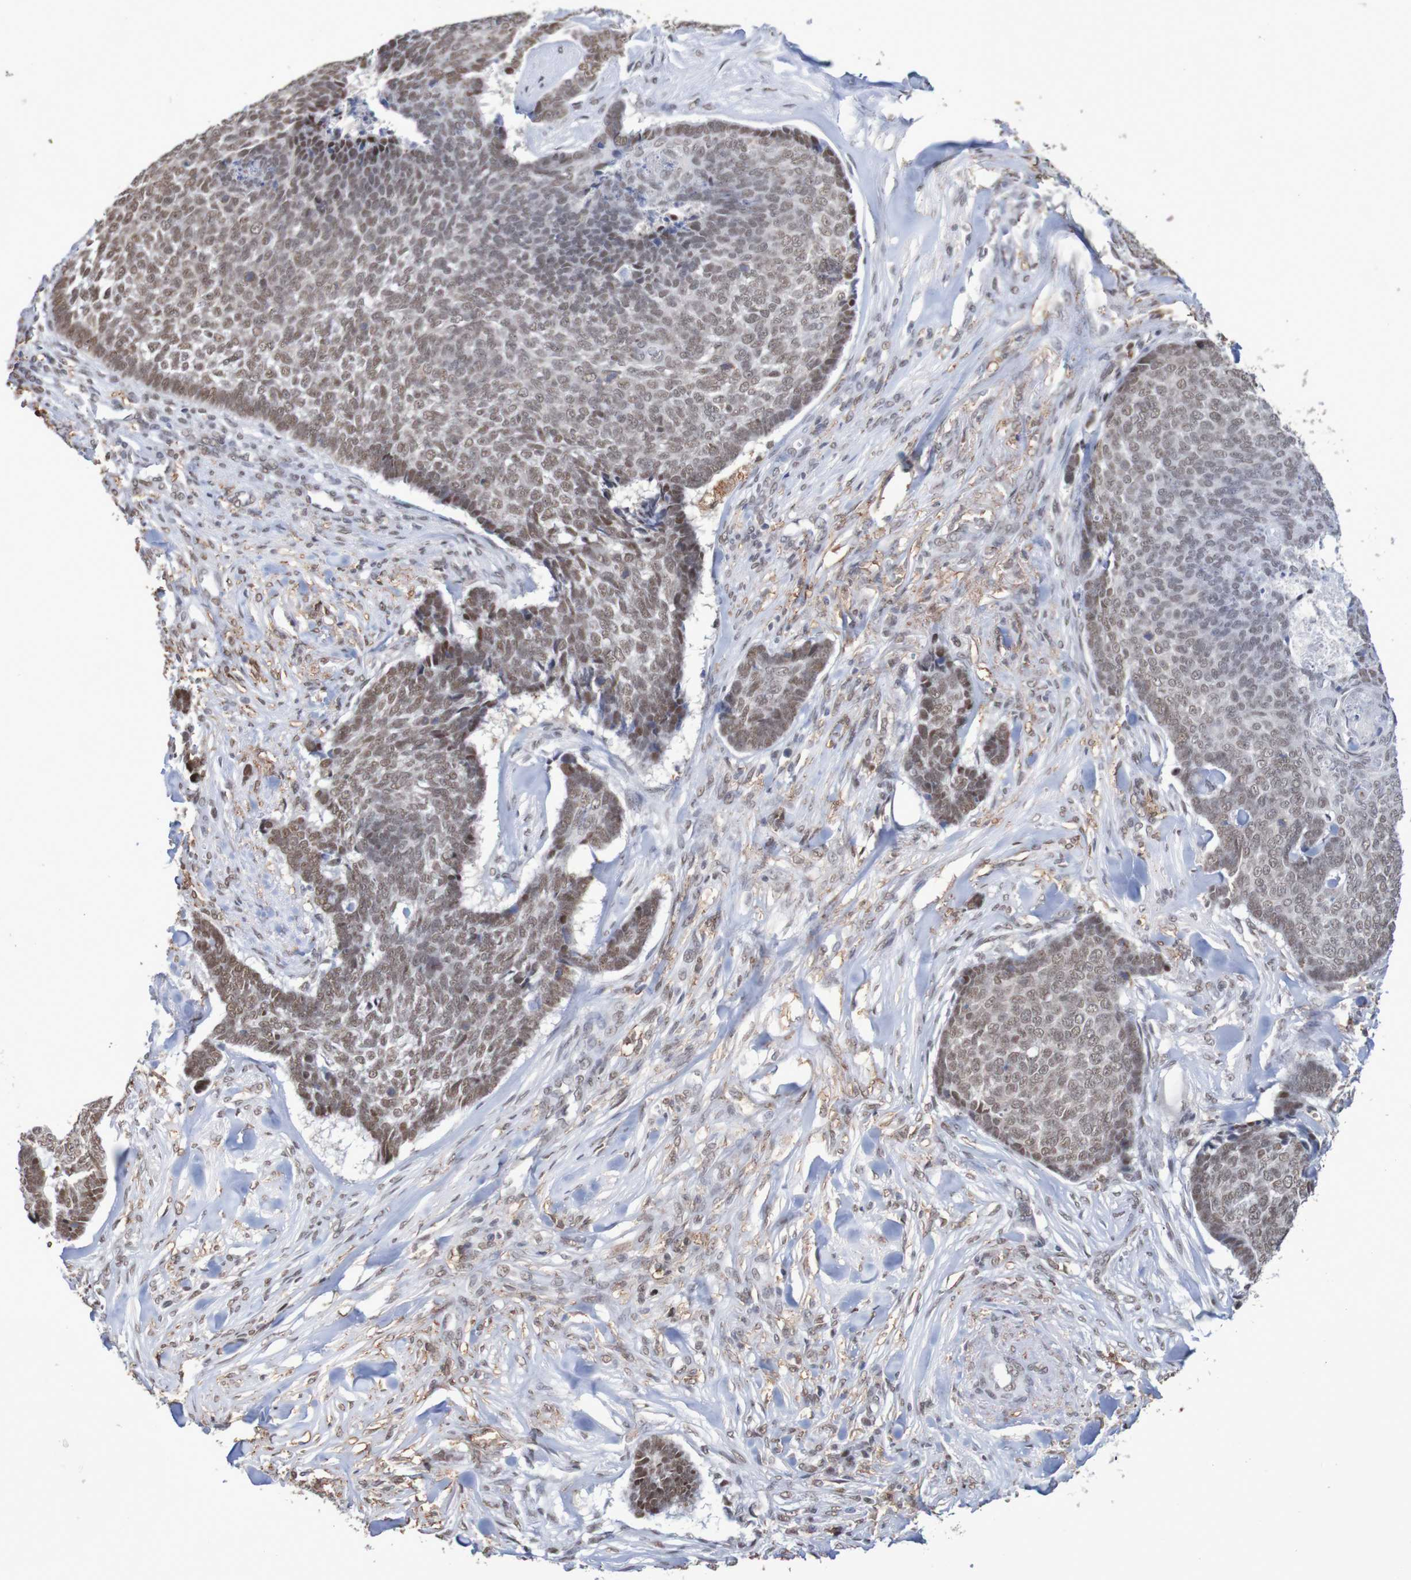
{"staining": {"intensity": "moderate", "quantity": ">75%", "location": "nuclear"}, "tissue": "skin cancer", "cell_type": "Tumor cells", "image_type": "cancer", "snomed": [{"axis": "morphology", "description": "Basal cell carcinoma"}, {"axis": "topography", "description": "Skin"}], "caption": "A micrograph of skin cancer stained for a protein reveals moderate nuclear brown staining in tumor cells.", "gene": "MRTFB", "patient": {"sex": "male", "age": 84}}